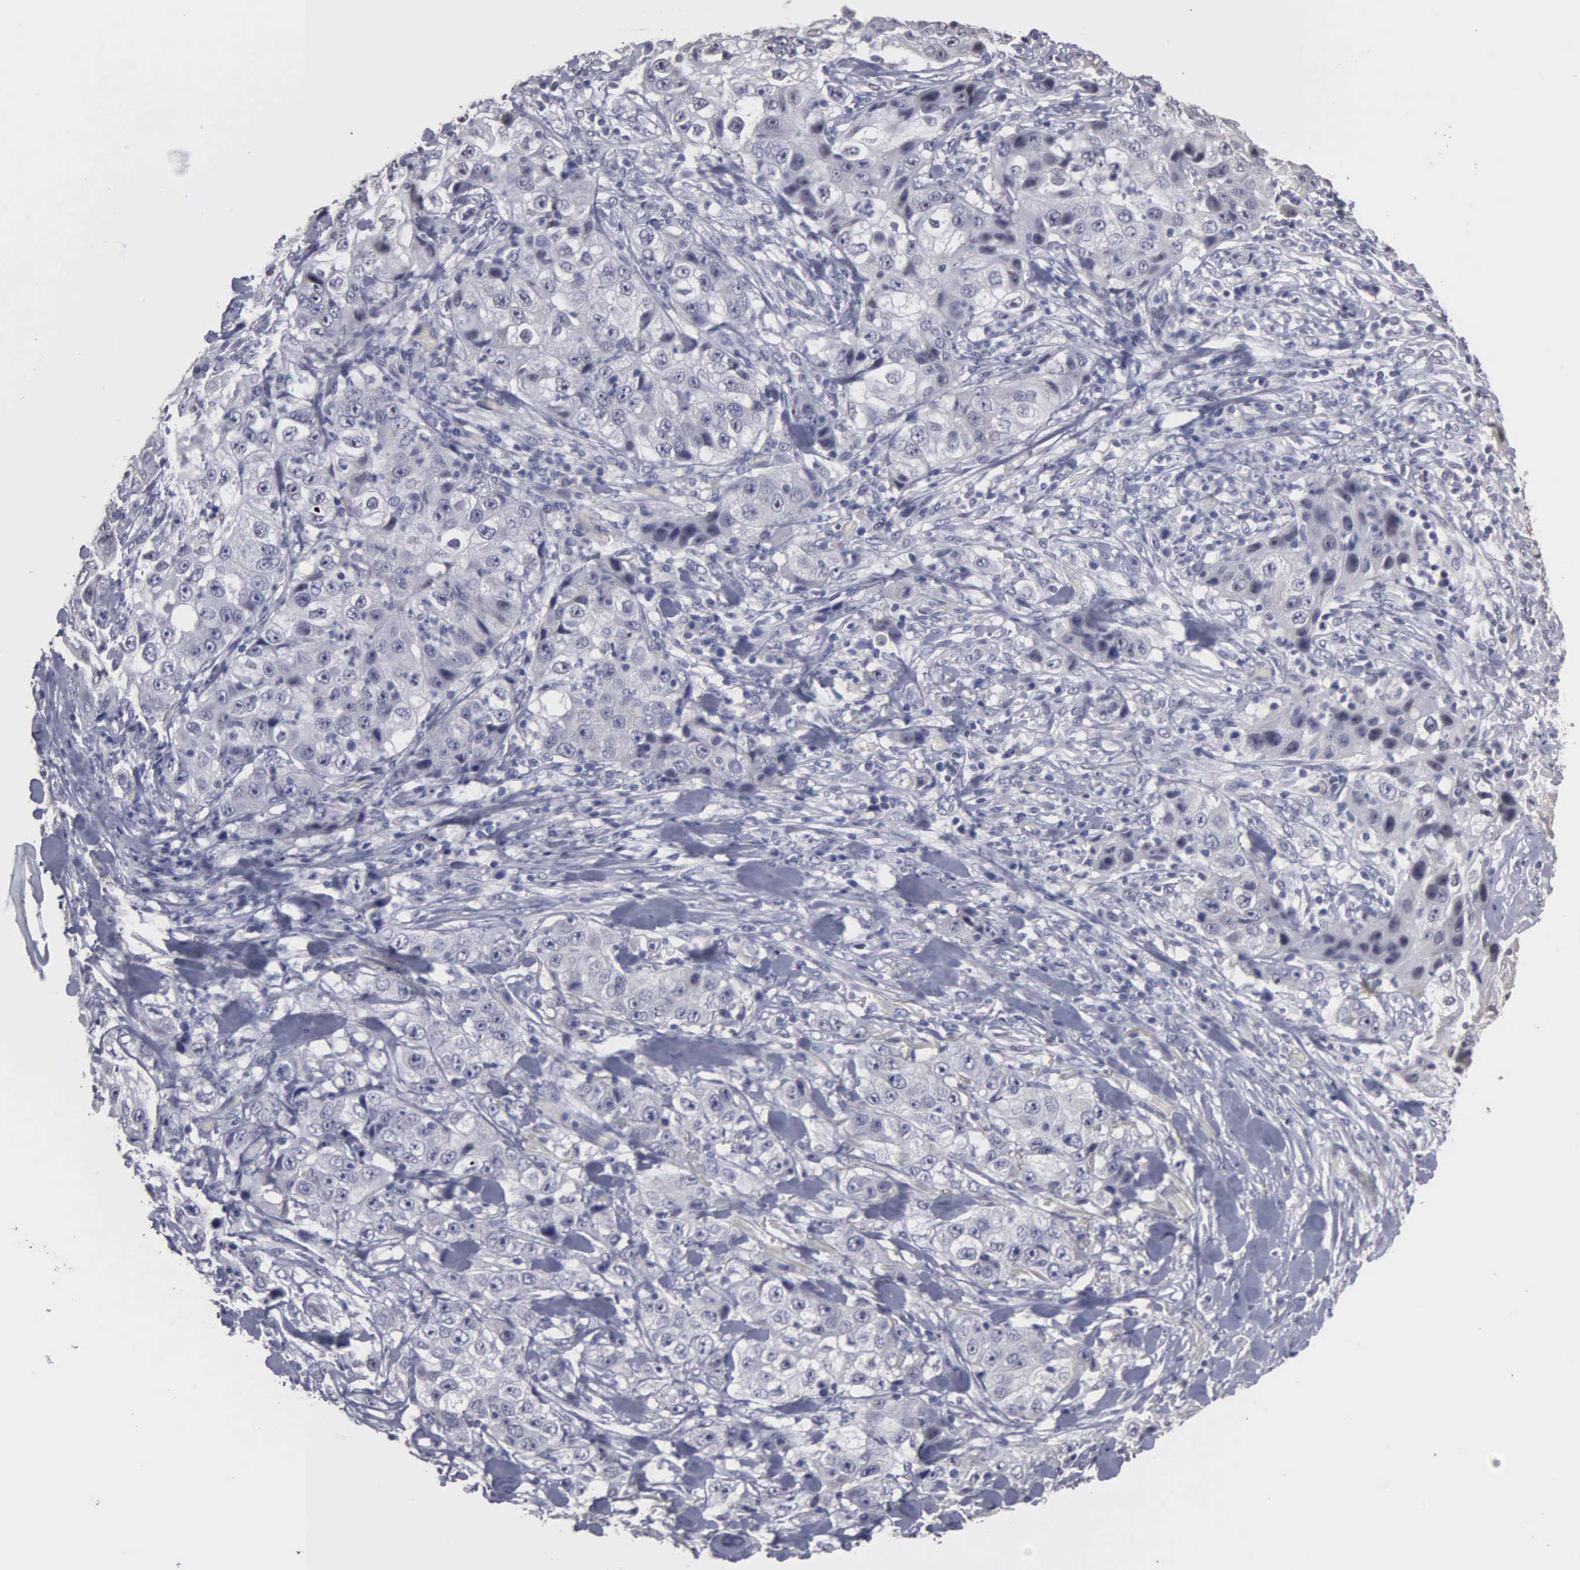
{"staining": {"intensity": "negative", "quantity": "none", "location": "none"}, "tissue": "lung cancer", "cell_type": "Tumor cells", "image_type": "cancer", "snomed": [{"axis": "morphology", "description": "Squamous cell carcinoma, NOS"}, {"axis": "topography", "description": "Lung"}], "caption": "The immunohistochemistry photomicrograph has no significant expression in tumor cells of lung squamous cell carcinoma tissue.", "gene": "UPB1", "patient": {"sex": "male", "age": 64}}